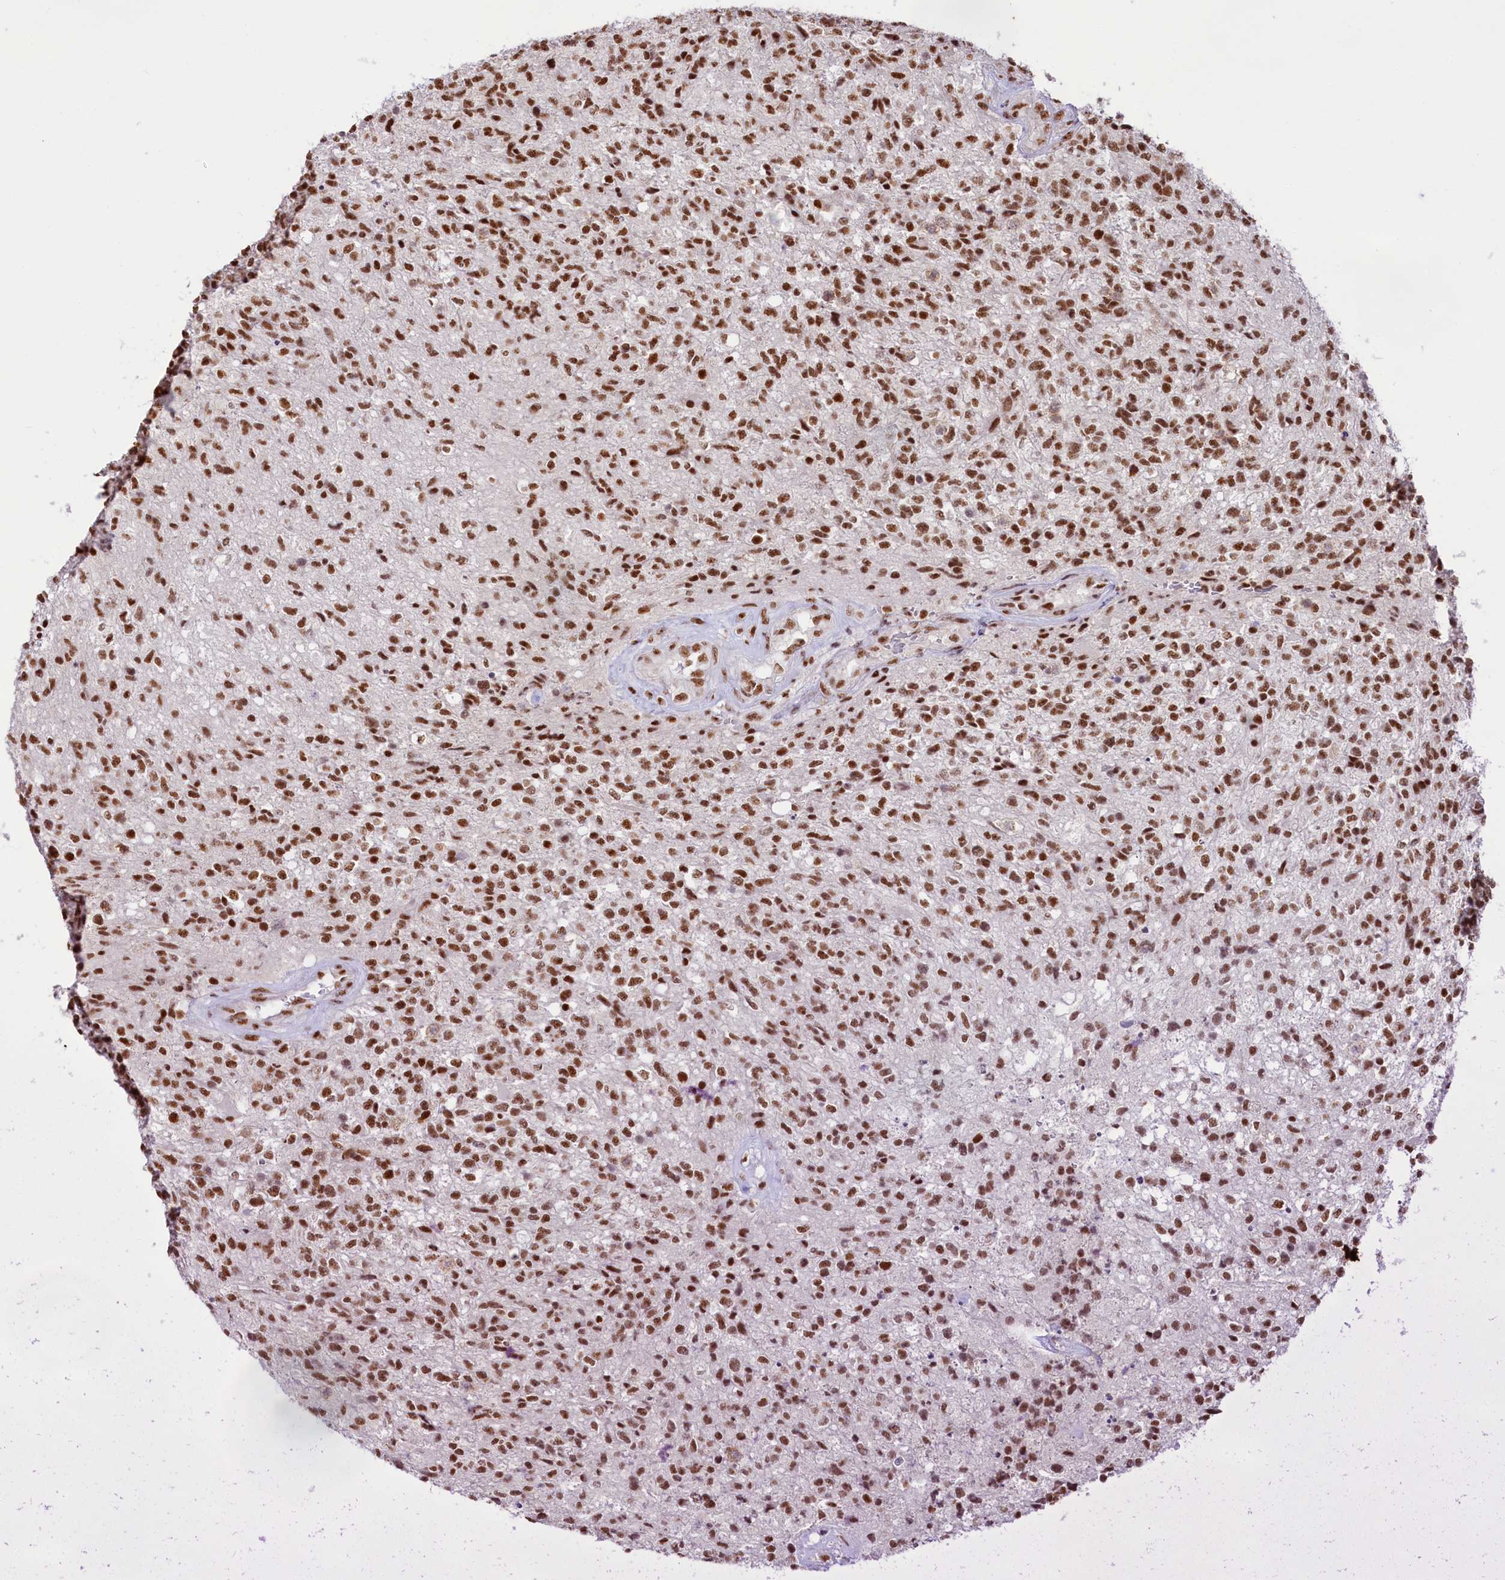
{"staining": {"intensity": "strong", "quantity": ">75%", "location": "nuclear"}, "tissue": "glioma", "cell_type": "Tumor cells", "image_type": "cancer", "snomed": [{"axis": "morphology", "description": "Glioma, malignant, High grade"}, {"axis": "topography", "description": "Brain"}], "caption": "Tumor cells demonstrate high levels of strong nuclear expression in about >75% of cells in human glioma.", "gene": "HIRA", "patient": {"sex": "male", "age": 56}}